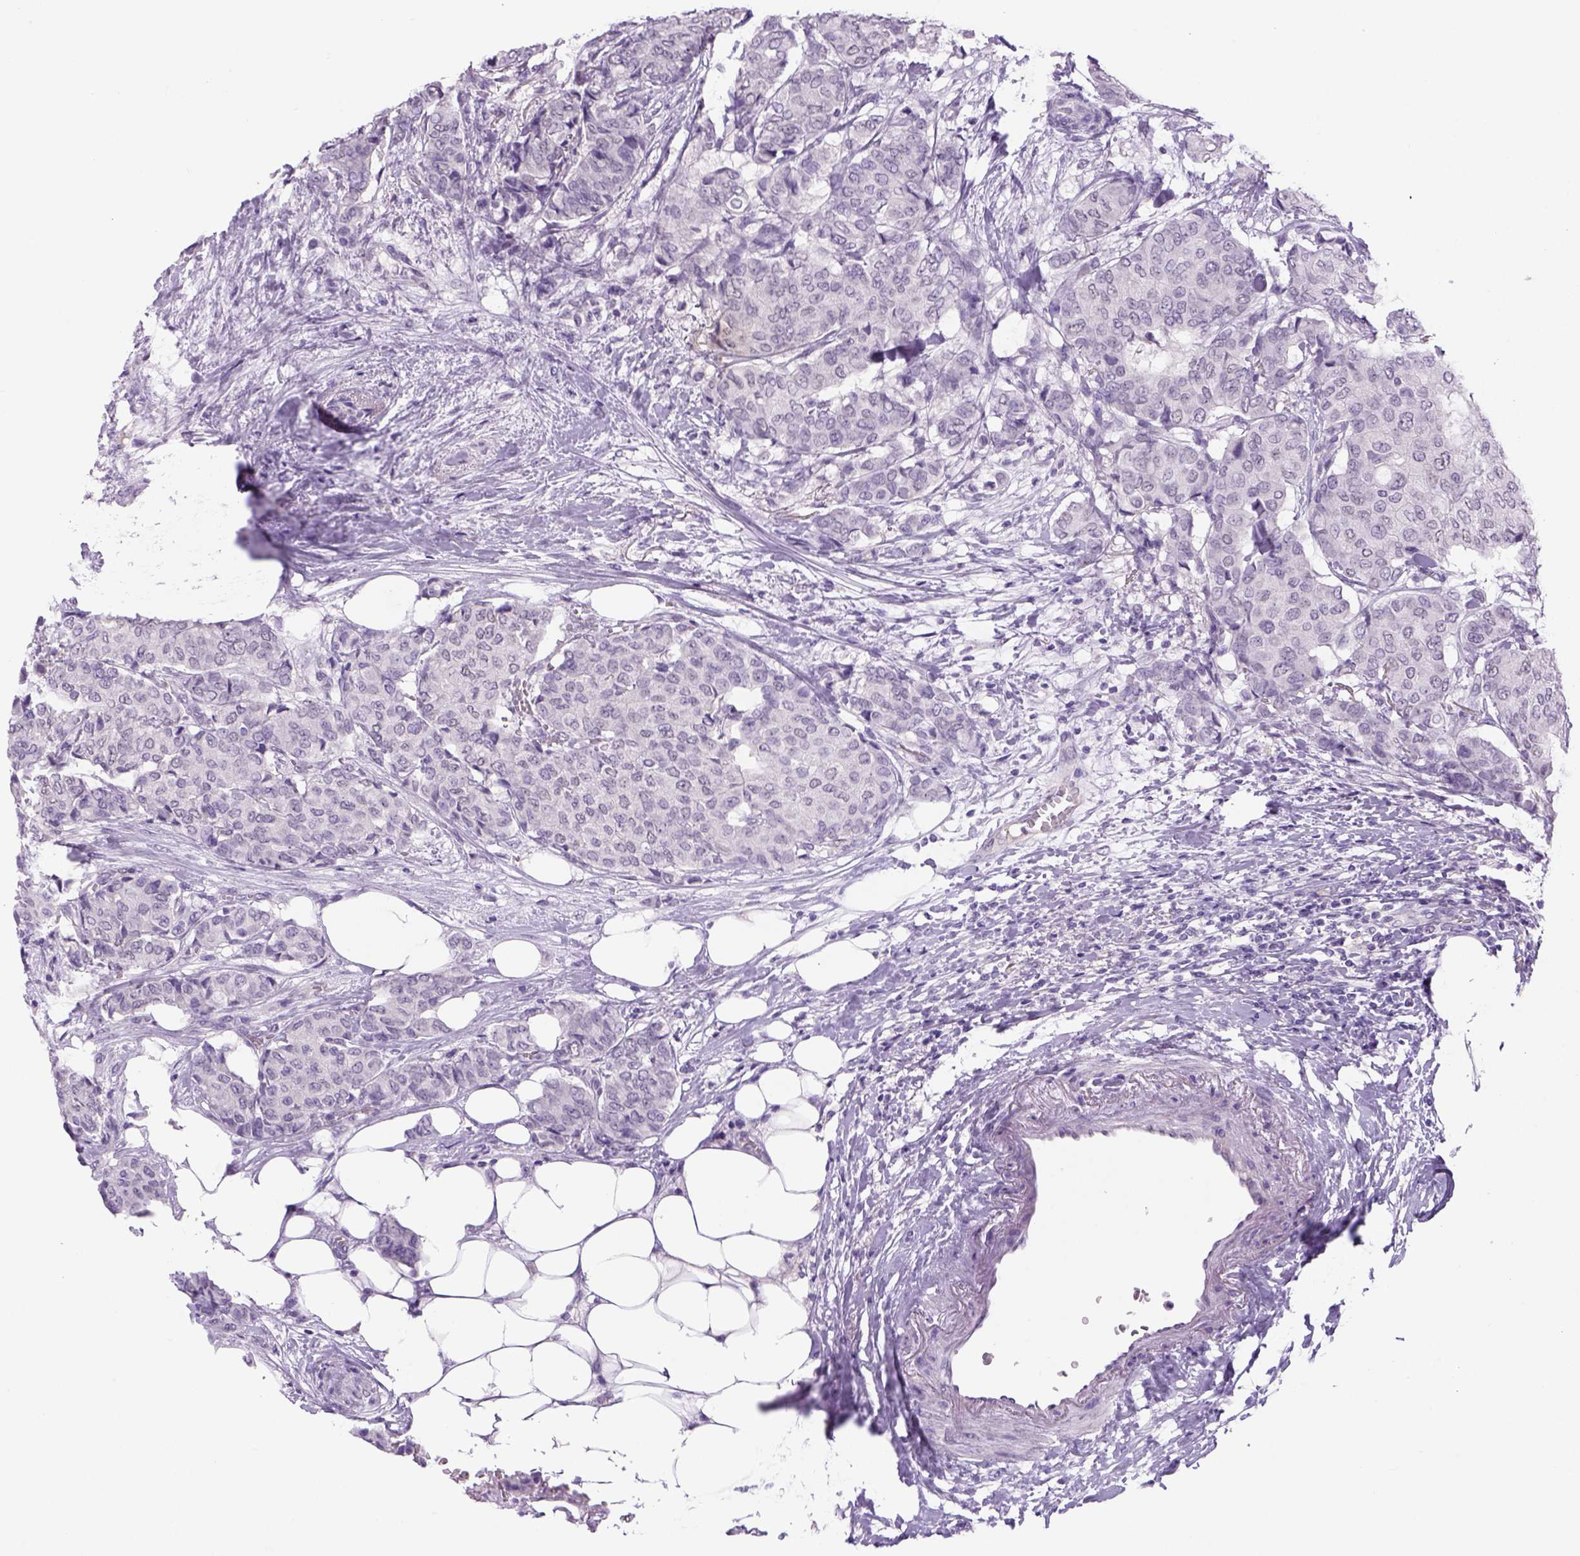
{"staining": {"intensity": "negative", "quantity": "none", "location": "none"}, "tissue": "breast cancer", "cell_type": "Tumor cells", "image_type": "cancer", "snomed": [{"axis": "morphology", "description": "Duct carcinoma"}, {"axis": "topography", "description": "Breast"}], "caption": "This is an immunohistochemistry (IHC) photomicrograph of infiltrating ductal carcinoma (breast). There is no positivity in tumor cells.", "gene": "DBH", "patient": {"sex": "female", "age": 75}}